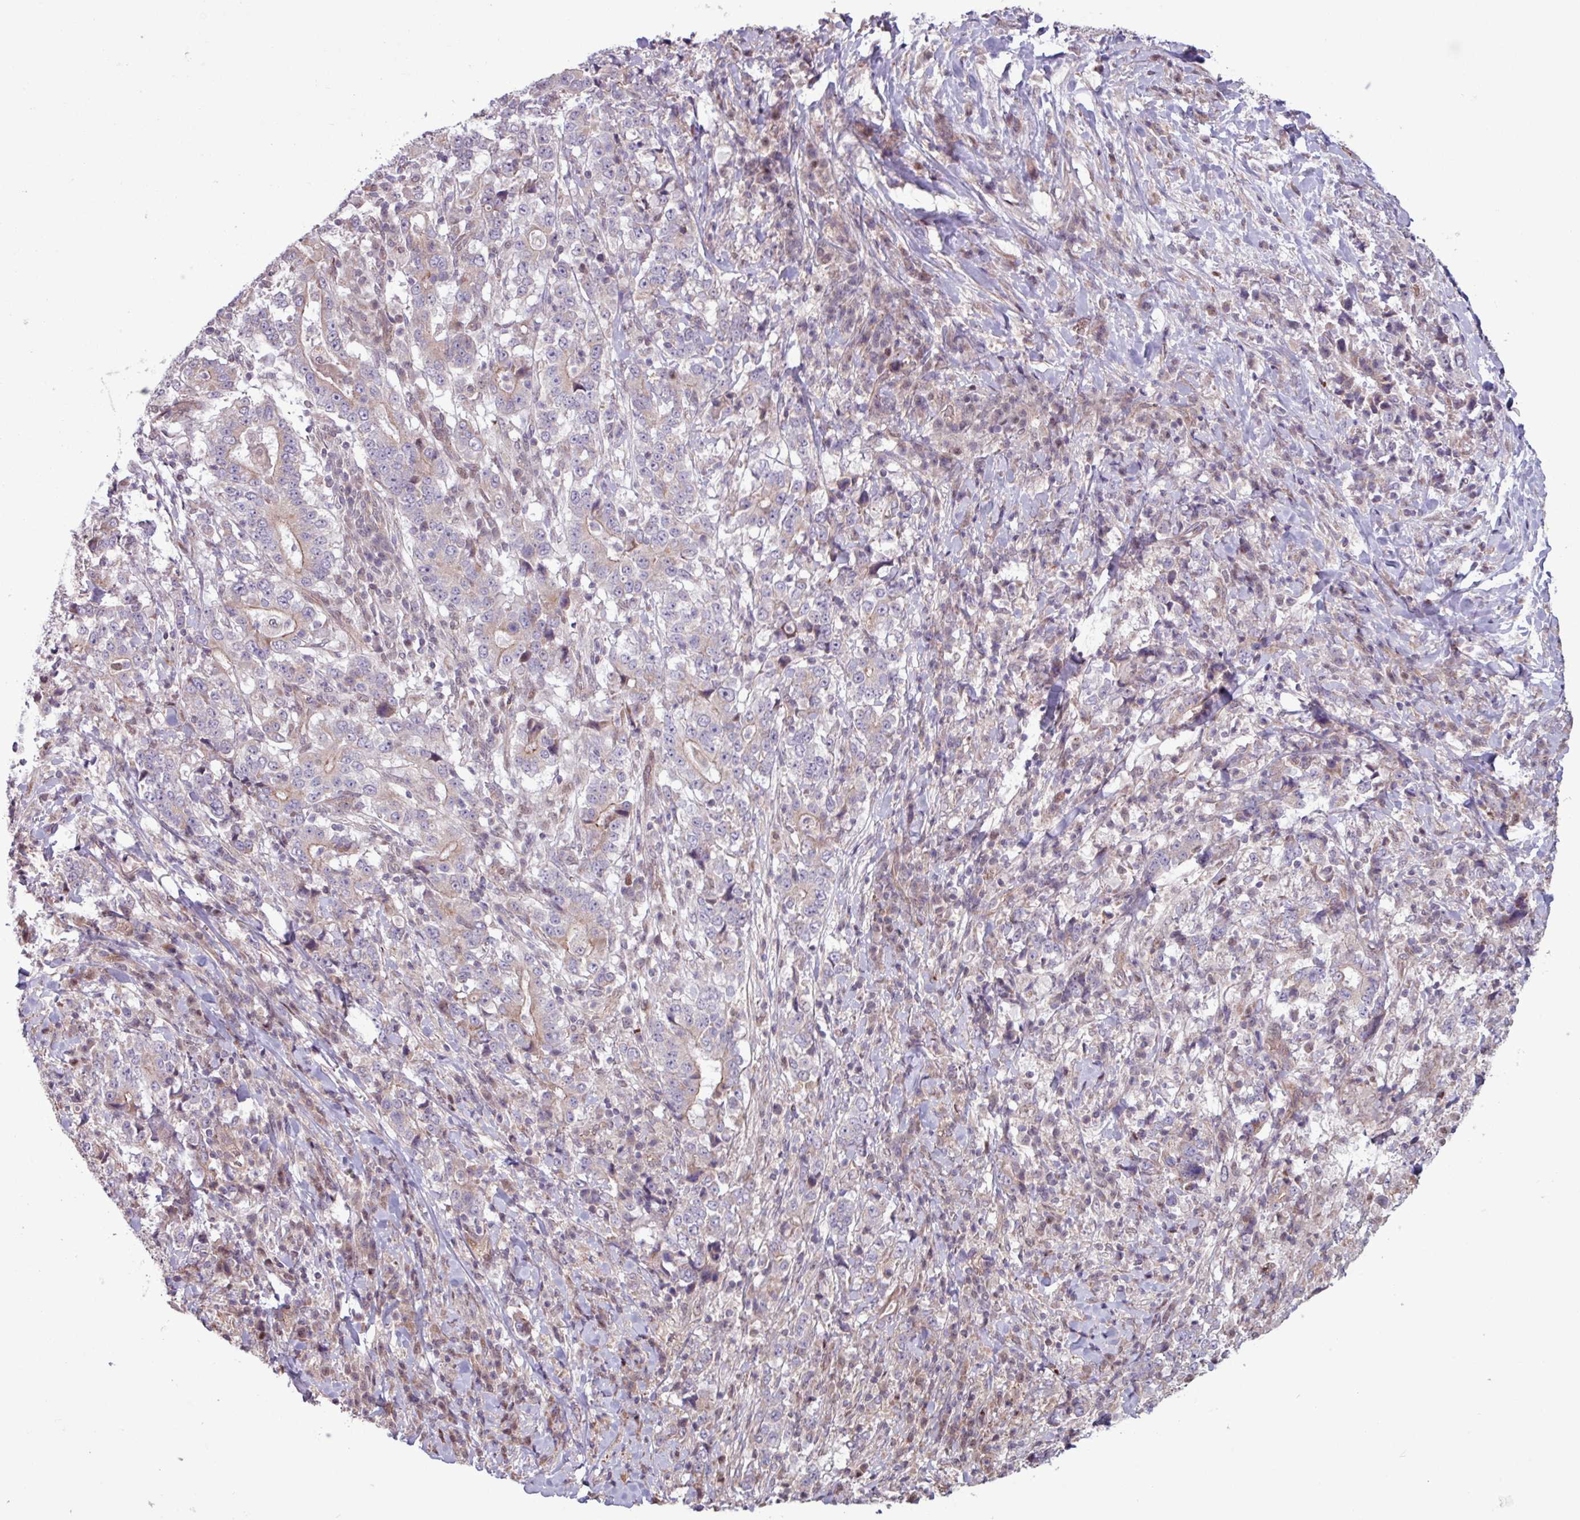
{"staining": {"intensity": "weak", "quantity": "<25%", "location": "cytoplasmic/membranous"}, "tissue": "stomach cancer", "cell_type": "Tumor cells", "image_type": "cancer", "snomed": [{"axis": "morphology", "description": "Normal tissue, NOS"}, {"axis": "morphology", "description": "Adenocarcinoma, NOS"}, {"axis": "topography", "description": "Stomach, upper"}, {"axis": "topography", "description": "Stomach"}], "caption": "Stomach cancer was stained to show a protein in brown. There is no significant staining in tumor cells. (DAB immunohistochemistry (IHC) with hematoxylin counter stain).", "gene": "PDPR", "patient": {"sex": "male", "age": 59}}